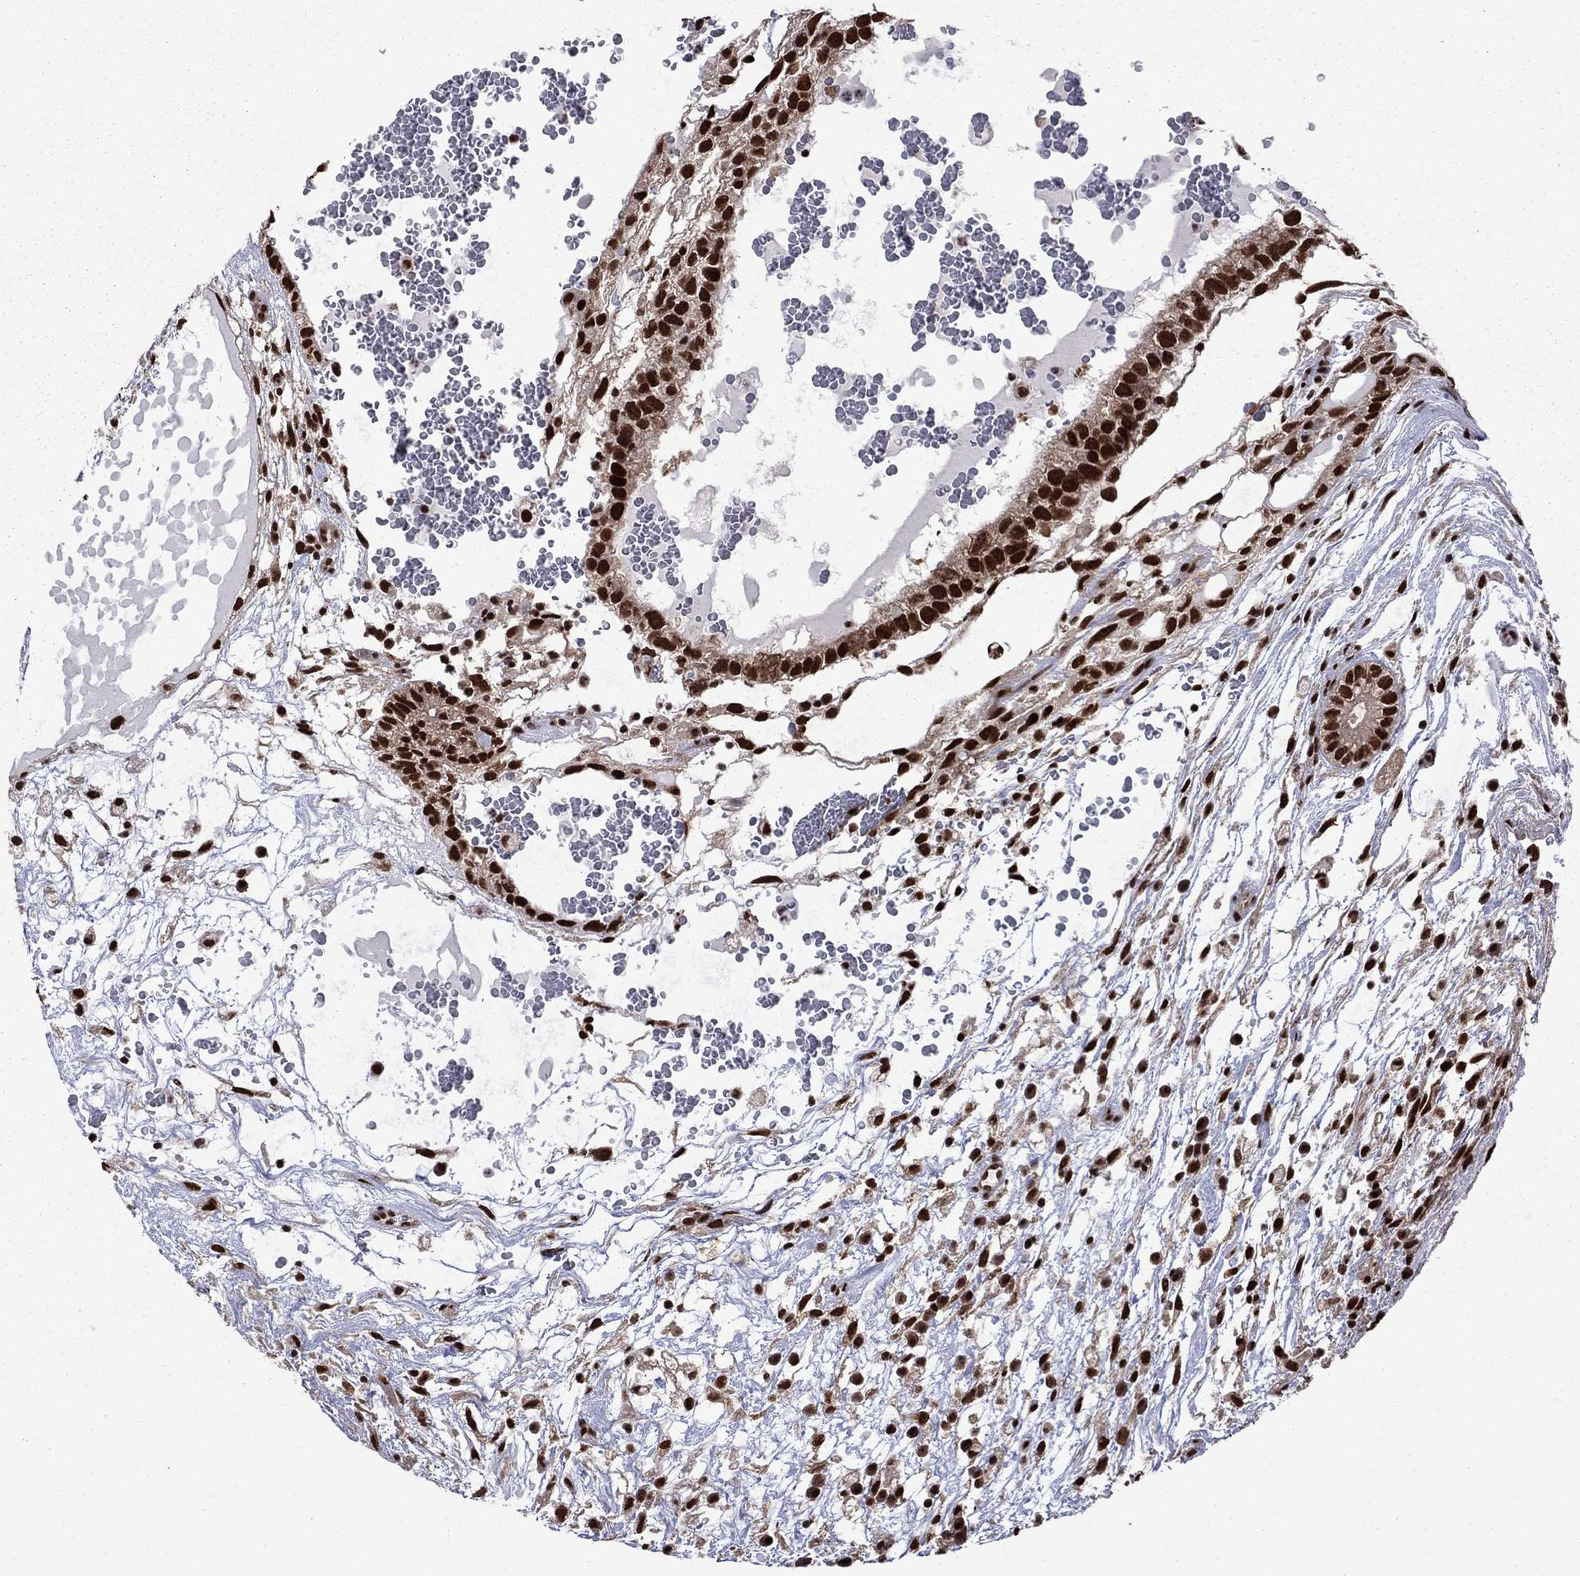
{"staining": {"intensity": "strong", "quantity": ">75%", "location": "nuclear"}, "tissue": "testis cancer", "cell_type": "Tumor cells", "image_type": "cancer", "snomed": [{"axis": "morphology", "description": "Normal tissue, NOS"}, {"axis": "morphology", "description": "Carcinoma, Embryonal, NOS"}, {"axis": "topography", "description": "Testis"}], "caption": "Immunohistochemistry of testis embryonal carcinoma reveals high levels of strong nuclear staining in approximately >75% of tumor cells.", "gene": "MED25", "patient": {"sex": "male", "age": 32}}